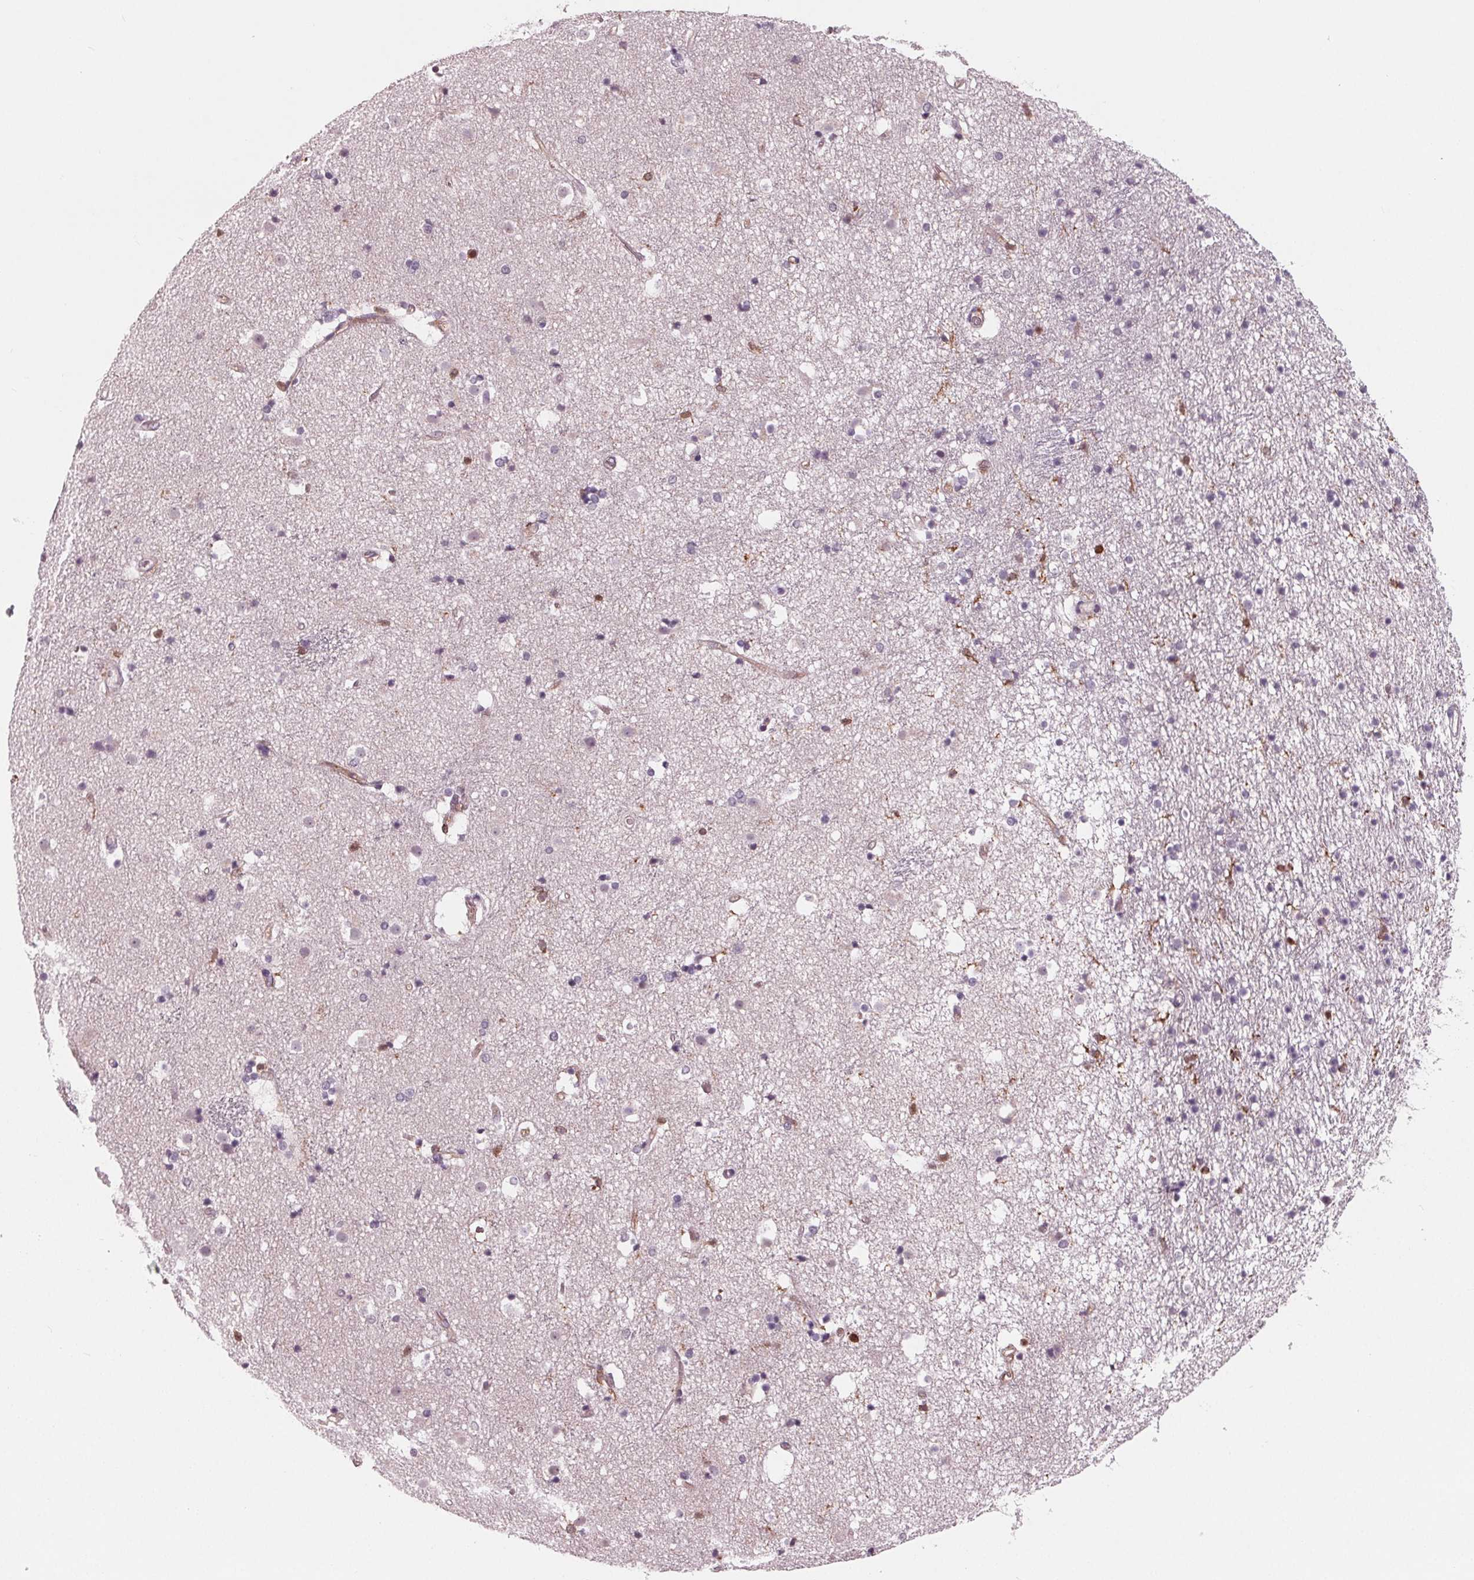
{"staining": {"intensity": "negative", "quantity": "none", "location": "none"}, "tissue": "caudate", "cell_type": "Glial cells", "image_type": "normal", "snomed": [{"axis": "morphology", "description": "Normal tissue, NOS"}, {"axis": "topography", "description": "Lateral ventricle wall"}], "caption": "Micrograph shows no significant protein positivity in glial cells of unremarkable caudate. Brightfield microscopy of immunohistochemistry stained with DAB (brown) and hematoxylin (blue), captured at high magnification.", "gene": "ARHGAP25", "patient": {"sex": "female", "age": 71}}